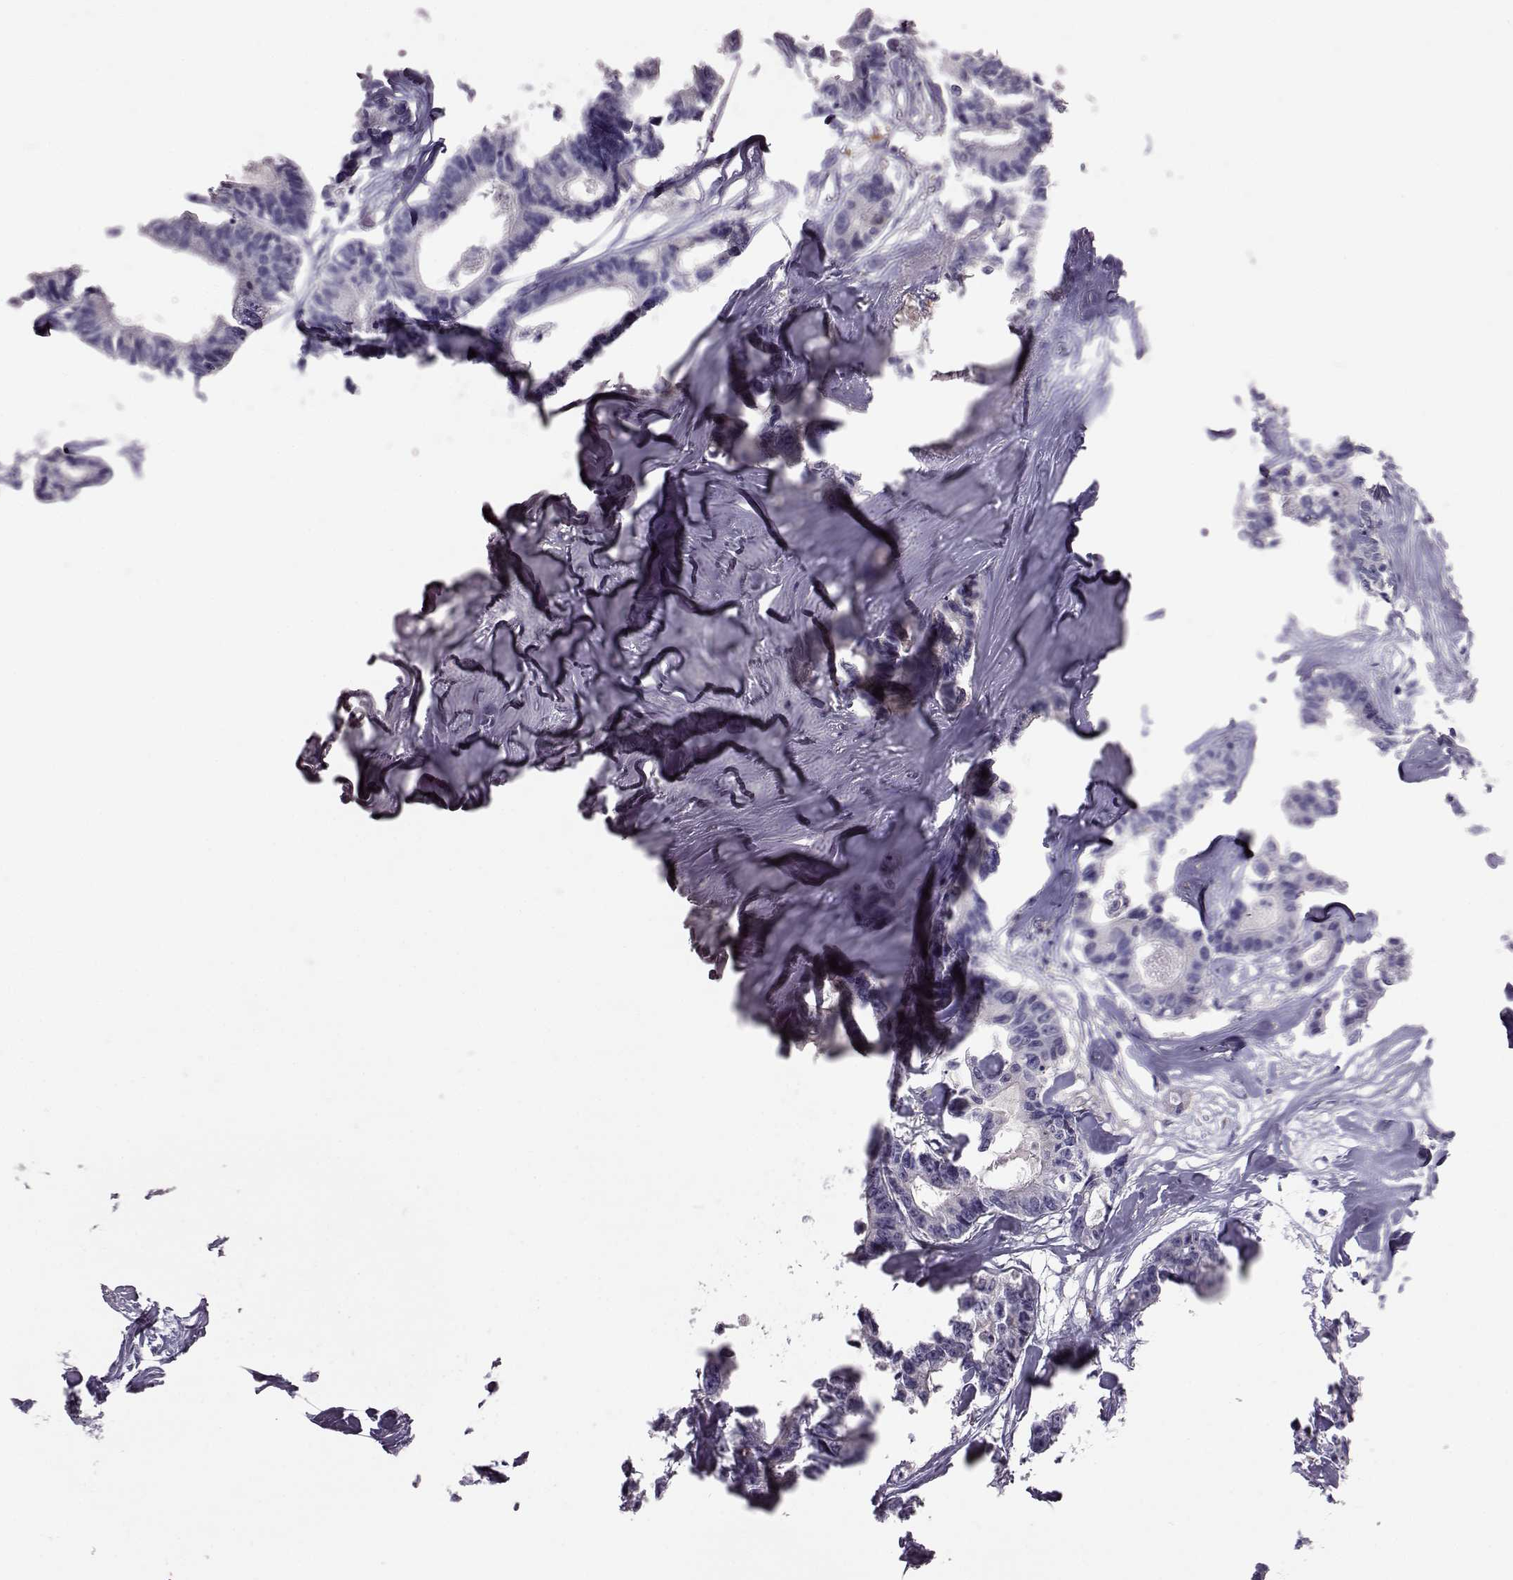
{"staining": {"intensity": "negative", "quantity": "none", "location": "none"}, "tissue": "colorectal cancer", "cell_type": "Tumor cells", "image_type": "cancer", "snomed": [{"axis": "morphology", "description": "Adenocarcinoma, NOS"}, {"axis": "topography", "description": "Rectum"}], "caption": "Colorectal adenocarcinoma was stained to show a protein in brown. There is no significant expression in tumor cells. (DAB (3,3'-diaminobenzidine) immunohistochemistry, high magnification).", "gene": "ADGRG5", "patient": {"sex": "male", "age": 57}}